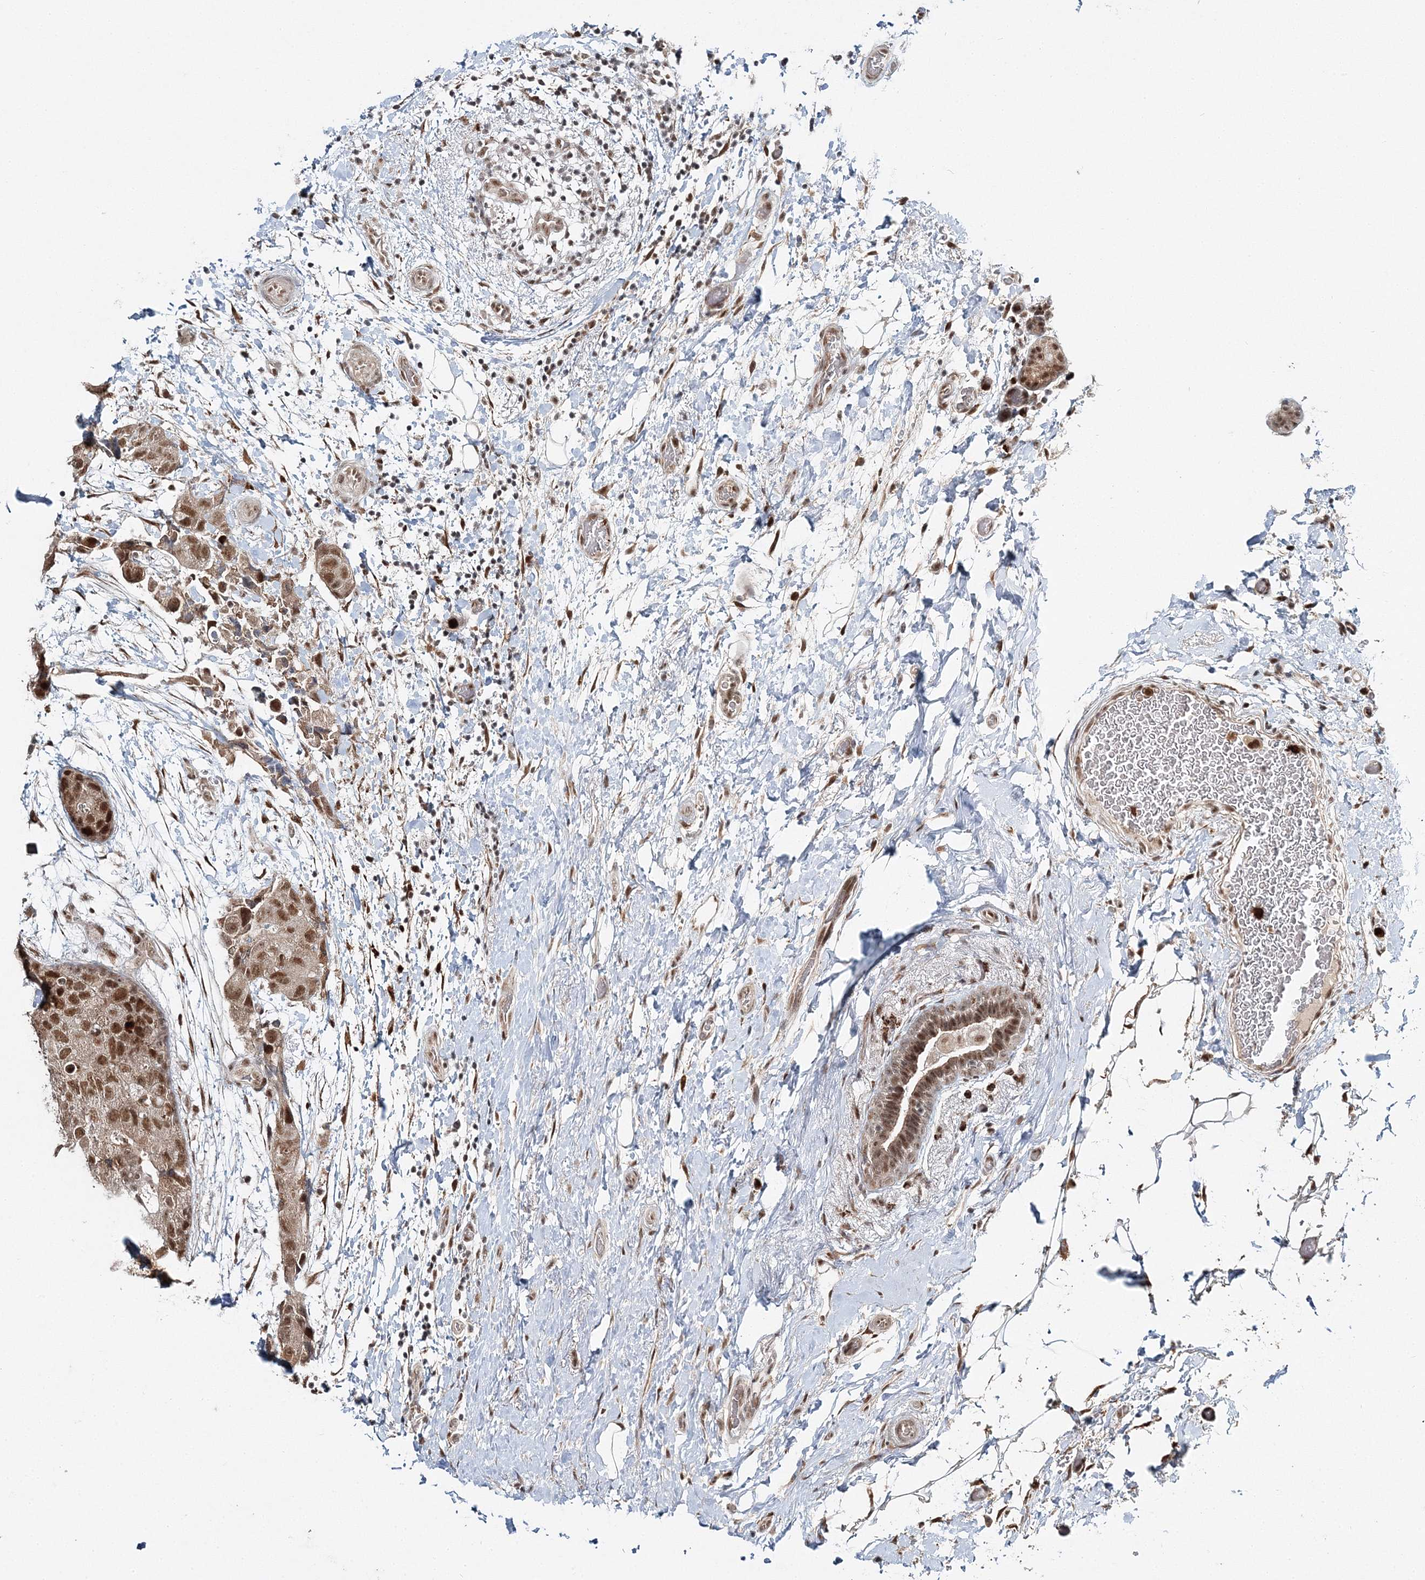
{"staining": {"intensity": "moderate", "quantity": ">75%", "location": "cytoplasmic/membranous,nuclear"}, "tissue": "breast cancer", "cell_type": "Tumor cells", "image_type": "cancer", "snomed": [{"axis": "morphology", "description": "Duct carcinoma"}, {"axis": "topography", "description": "Breast"}], "caption": "An immunohistochemistry photomicrograph of neoplastic tissue is shown. Protein staining in brown labels moderate cytoplasmic/membranous and nuclear positivity in invasive ductal carcinoma (breast) within tumor cells.", "gene": "QRICH1", "patient": {"sex": "female", "age": 62}}